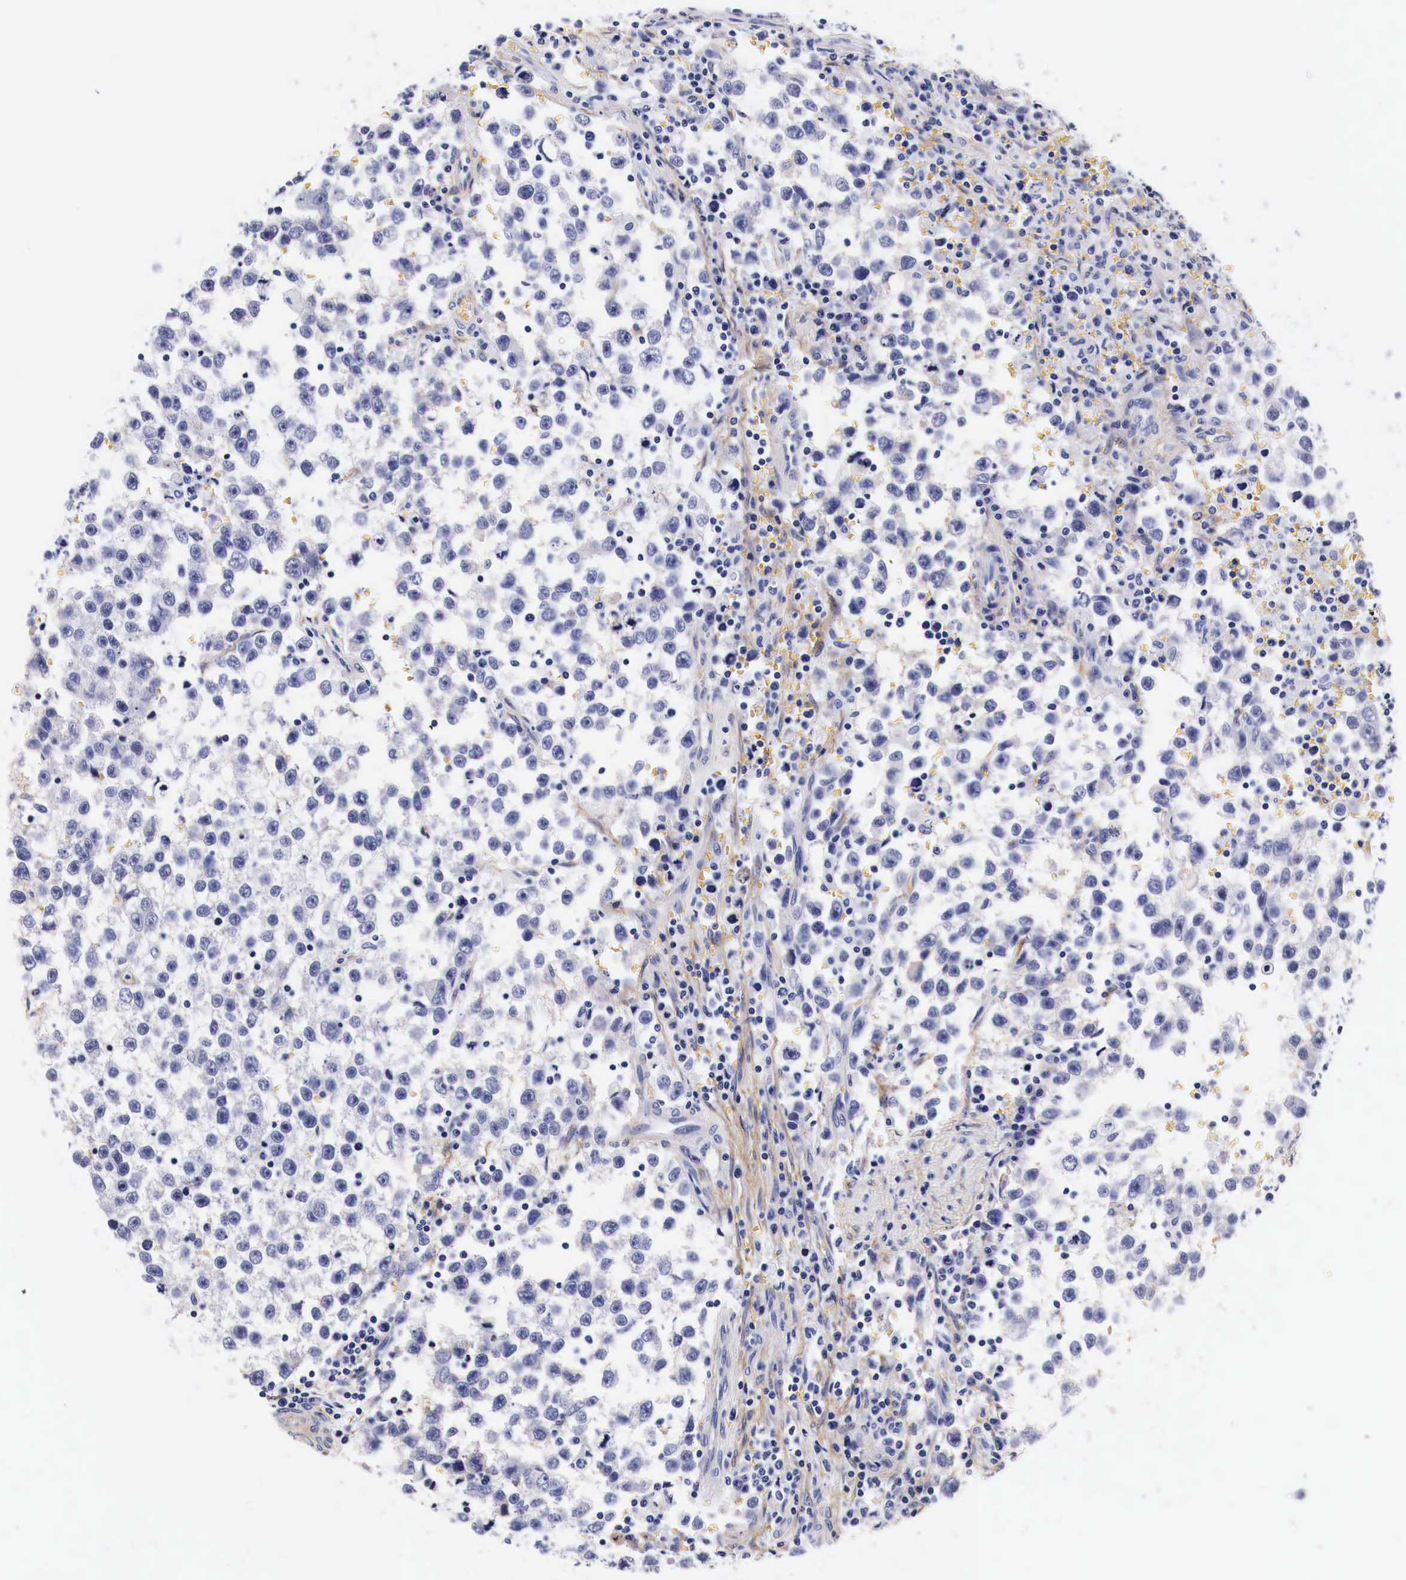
{"staining": {"intensity": "negative", "quantity": "none", "location": "none"}, "tissue": "testis cancer", "cell_type": "Tumor cells", "image_type": "cancer", "snomed": [{"axis": "morphology", "description": "Seminoma, NOS"}, {"axis": "topography", "description": "Testis"}], "caption": "The histopathology image exhibits no significant positivity in tumor cells of testis cancer (seminoma). (Brightfield microscopy of DAB IHC at high magnification).", "gene": "EGFR", "patient": {"sex": "male", "age": 33}}